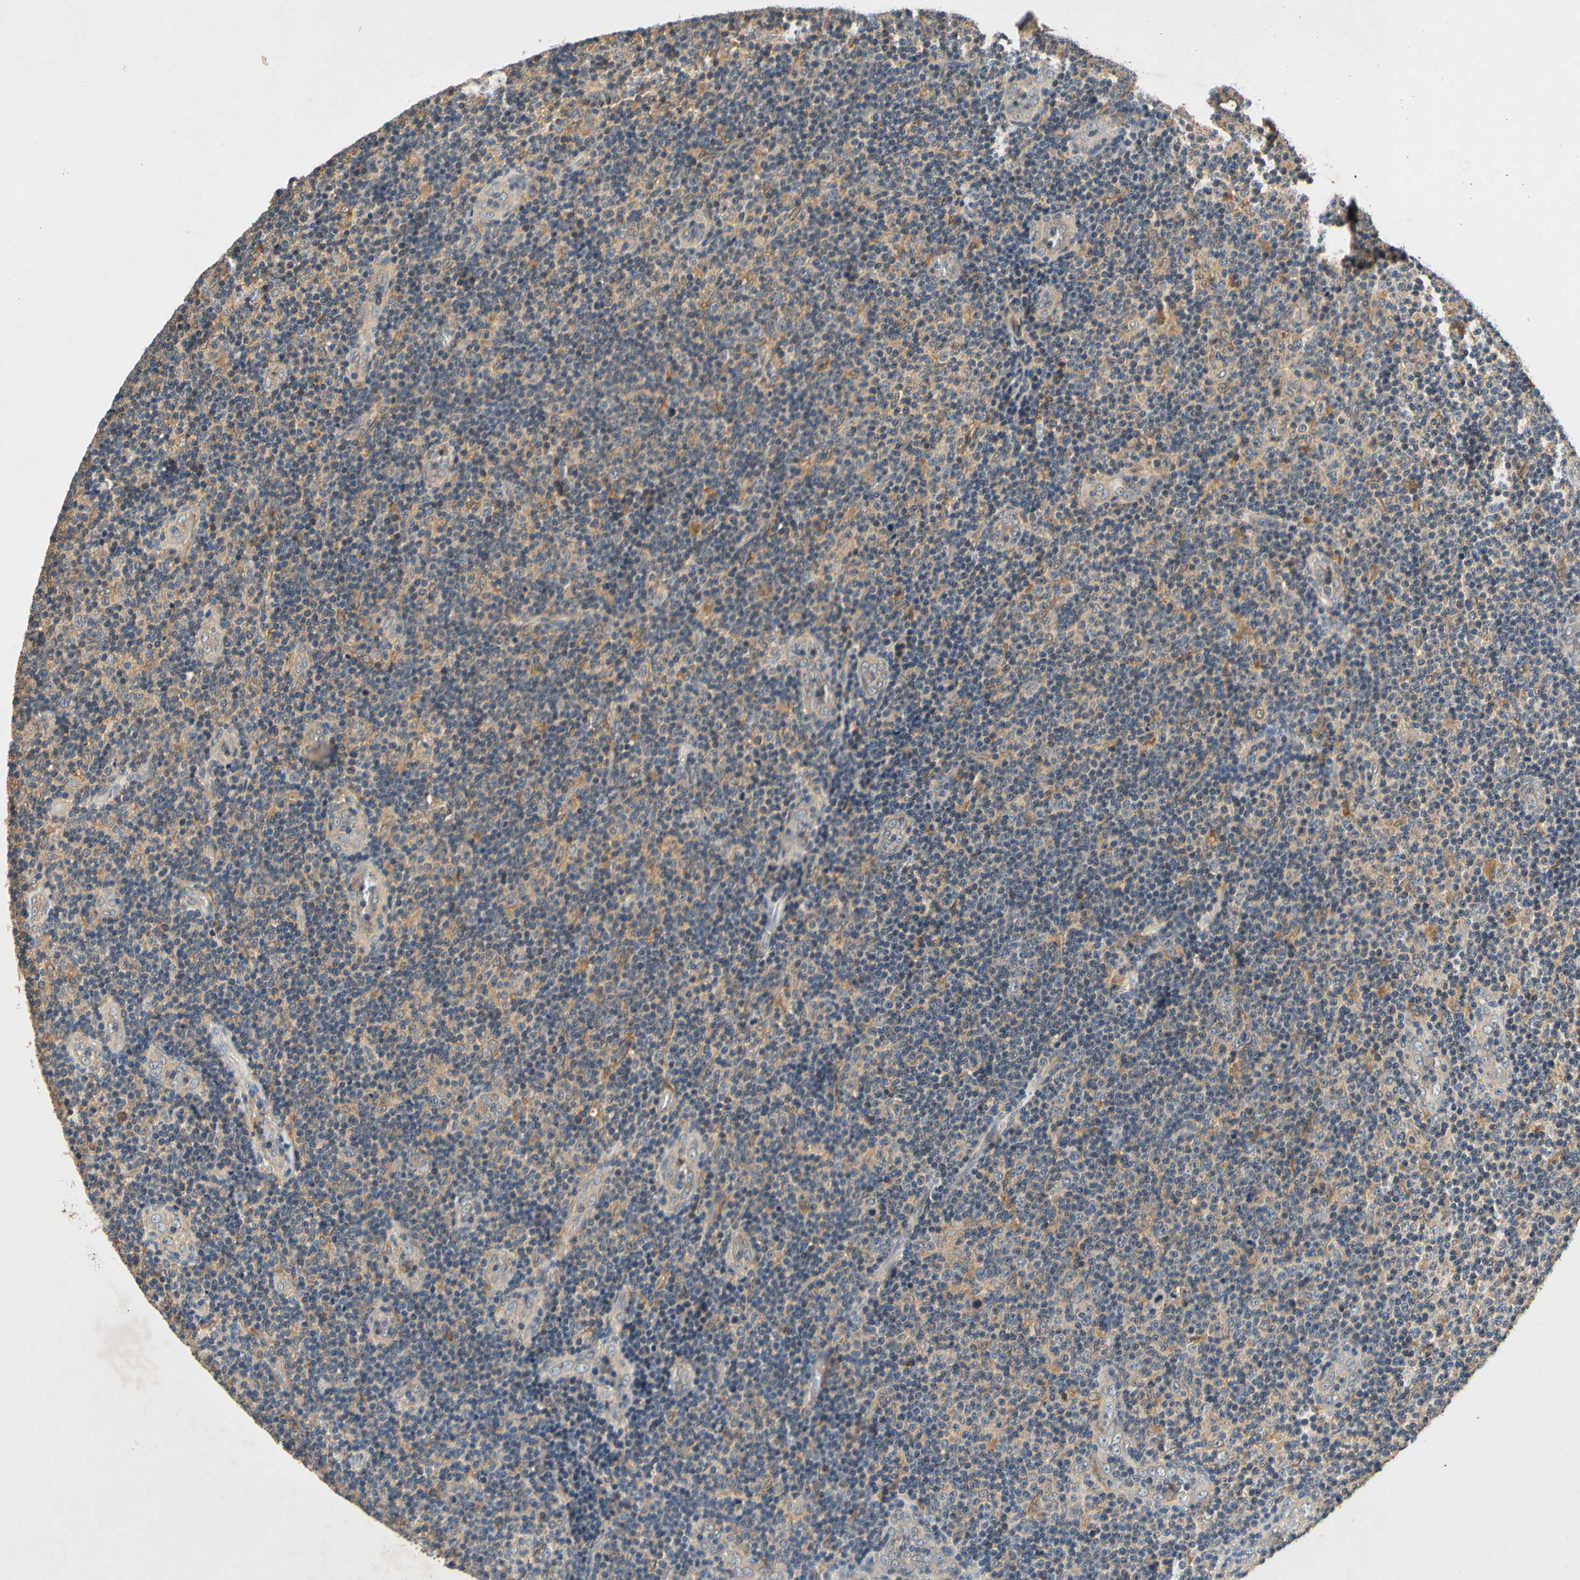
{"staining": {"intensity": "weak", "quantity": "<25%", "location": "cytoplasmic/membranous"}, "tissue": "lymphoma", "cell_type": "Tumor cells", "image_type": "cancer", "snomed": [{"axis": "morphology", "description": "Malignant lymphoma, non-Hodgkin's type, Low grade"}, {"axis": "topography", "description": "Lymph node"}], "caption": "Human lymphoma stained for a protein using immunohistochemistry (IHC) displays no positivity in tumor cells.", "gene": "PLA2G4A", "patient": {"sex": "male", "age": 83}}